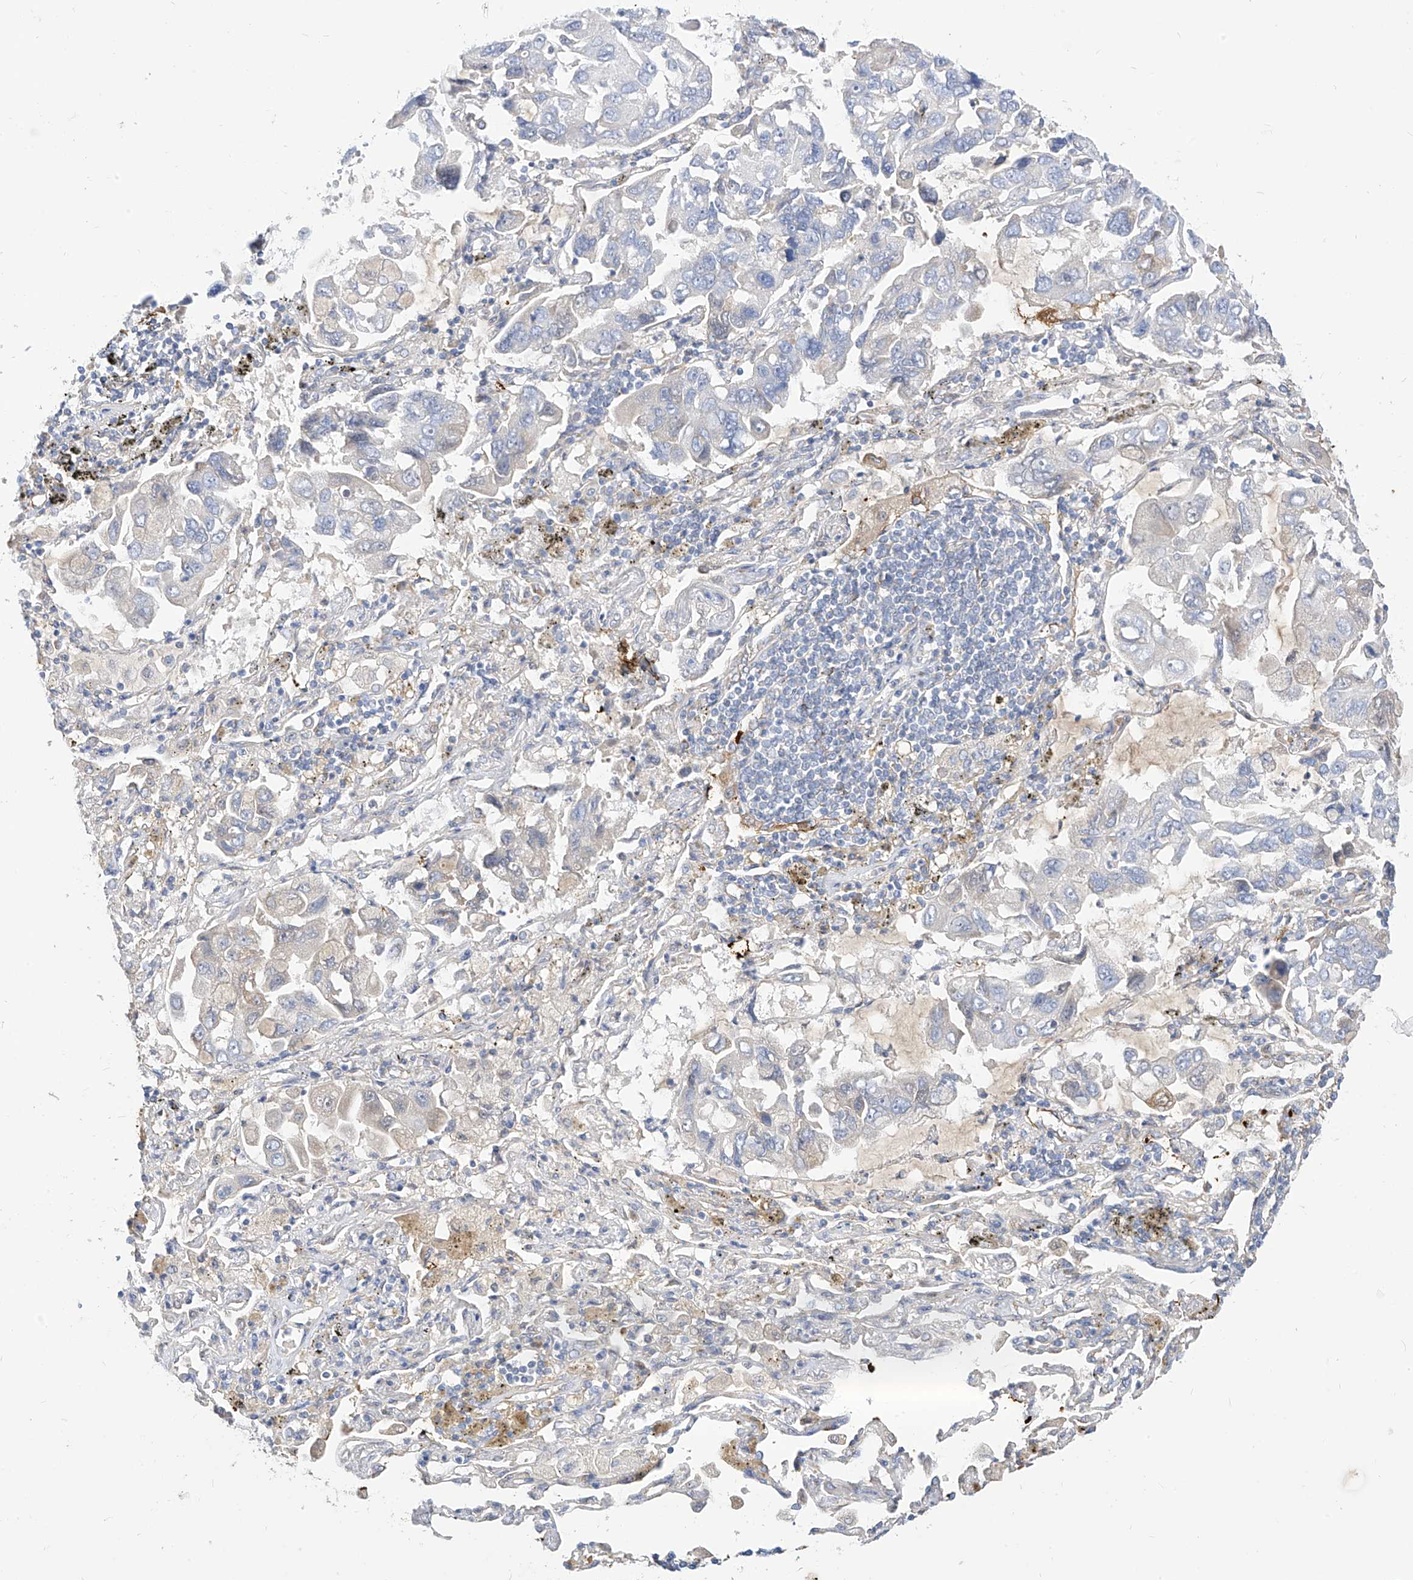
{"staining": {"intensity": "negative", "quantity": "none", "location": "none"}, "tissue": "lung cancer", "cell_type": "Tumor cells", "image_type": "cancer", "snomed": [{"axis": "morphology", "description": "Adenocarcinoma, NOS"}, {"axis": "topography", "description": "Lung"}], "caption": "DAB (3,3'-diaminobenzidine) immunohistochemical staining of human lung cancer demonstrates no significant expression in tumor cells.", "gene": "RASA2", "patient": {"sex": "male", "age": 64}}